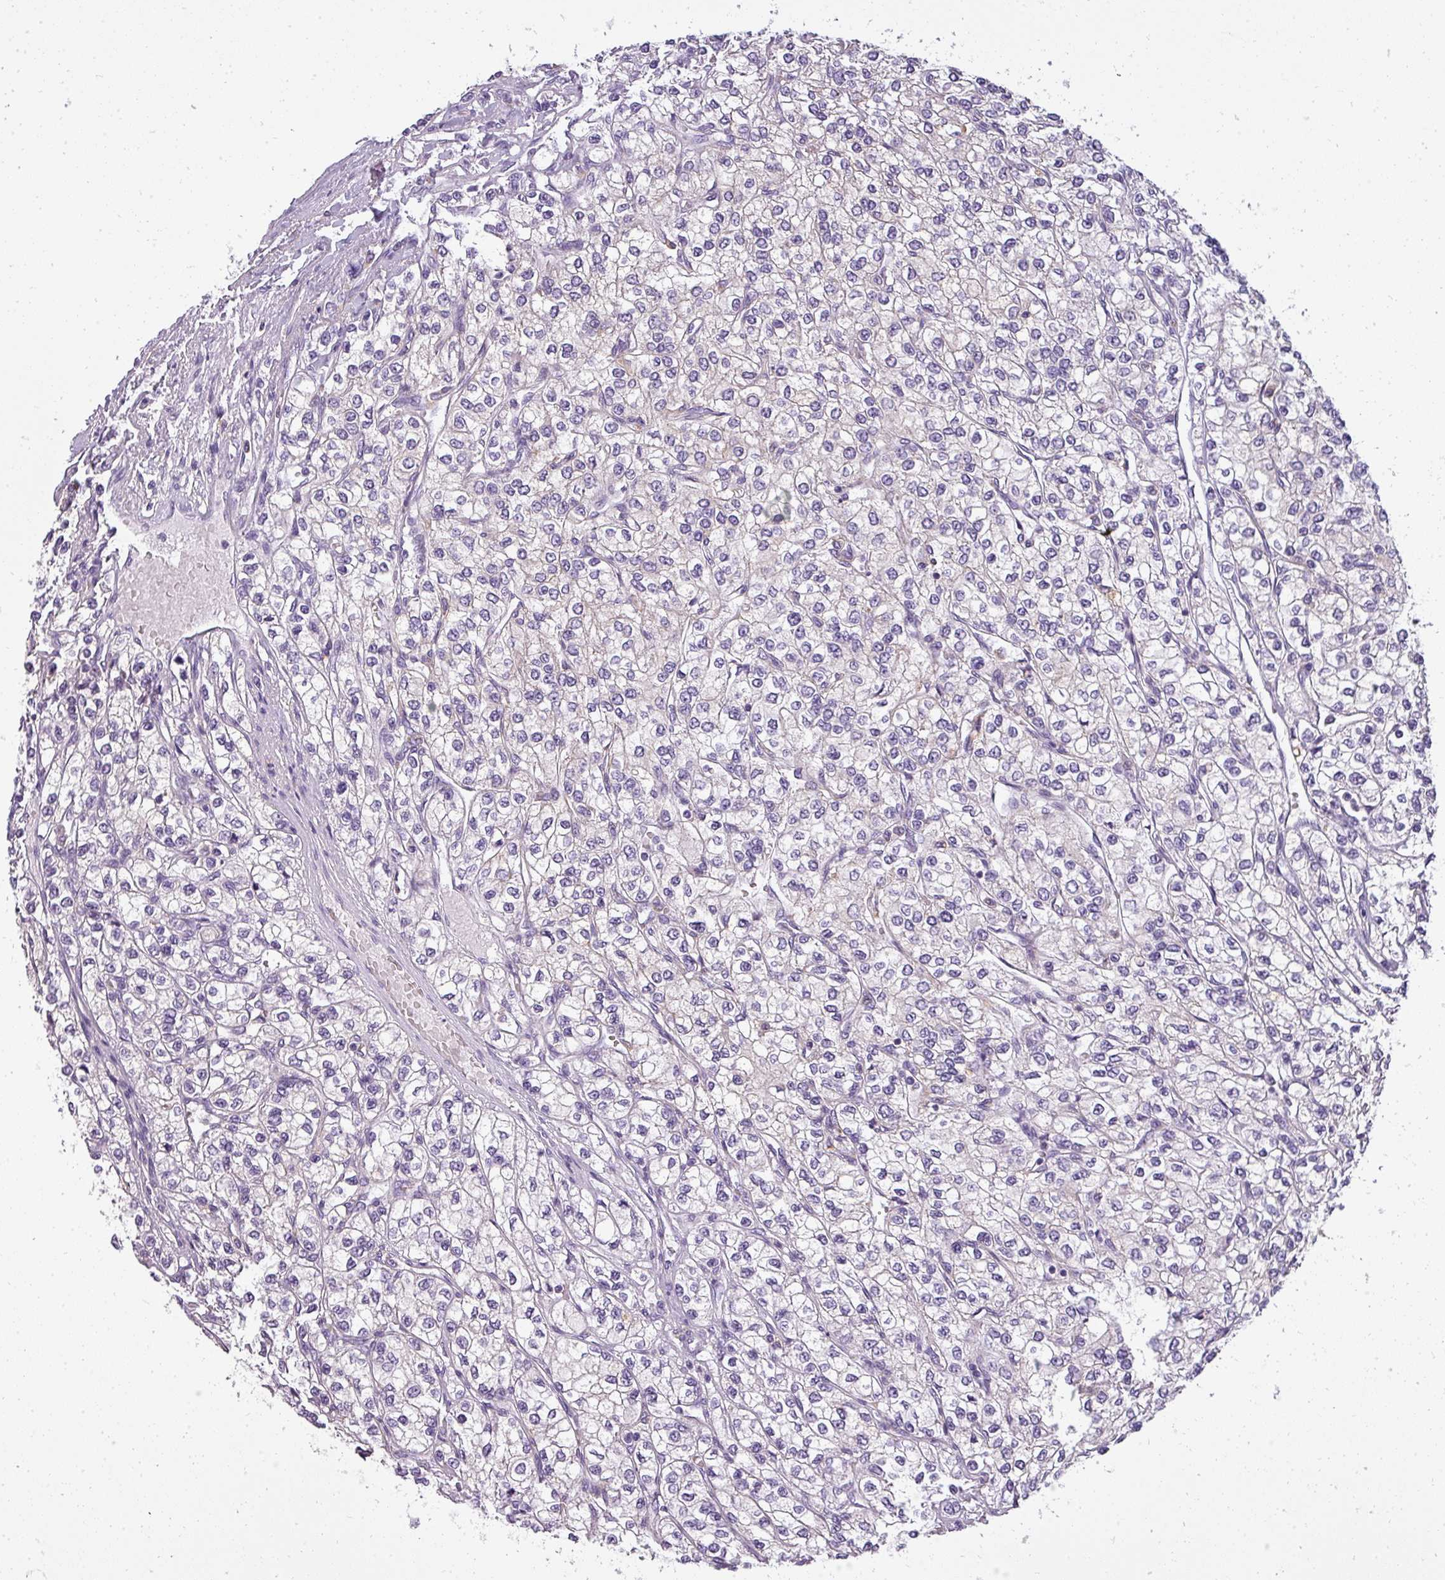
{"staining": {"intensity": "negative", "quantity": "none", "location": "none"}, "tissue": "renal cancer", "cell_type": "Tumor cells", "image_type": "cancer", "snomed": [{"axis": "morphology", "description": "Adenocarcinoma, NOS"}, {"axis": "topography", "description": "Kidney"}], "caption": "This is a micrograph of immunohistochemistry (IHC) staining of renal adenocarcinoma, which shows no positivity in tumor cells.", "gene": "ATP6V1D", "patient": {"sex": "male", "age": 80}}